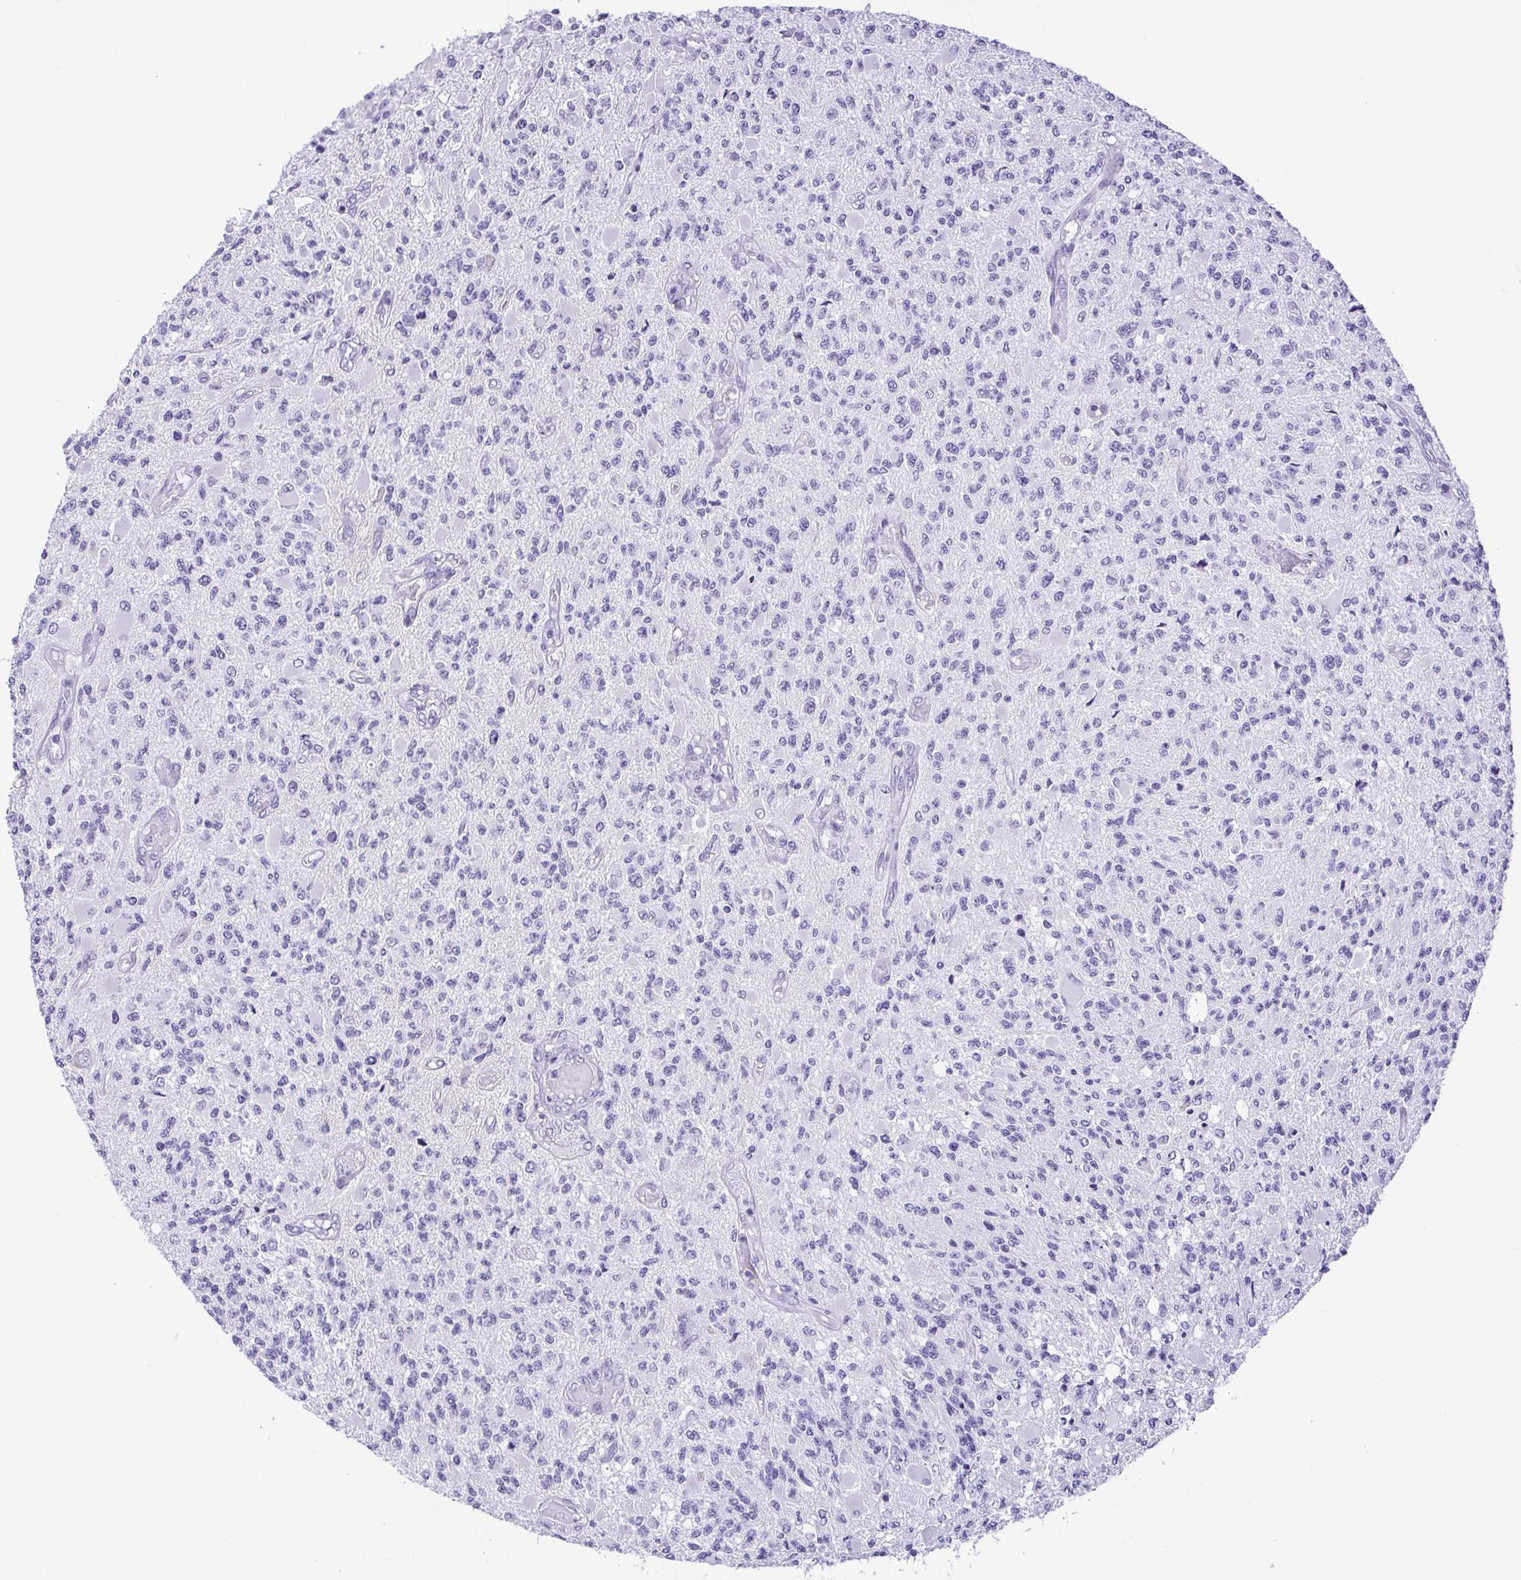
{"staining": {"intensity": "negative", "quantity": "none", "location": "none"}, "tissue": "glioma", "cell_type": "Tumor cells", "image_type": "cancer", "snomed": [{"axis": "morphology", "description": "Glioma, malignant, High grade"}, {"axis": "topography", "description": "Brain"}], "caption": "Immunohistochemistry (IHC) image of malignant glioma (high-grade) stained for a protein (brown), which demonstrates no positivity in tumor cells.", "gene": "PAK3", "patient": {"sex": "female", "age": 63}}